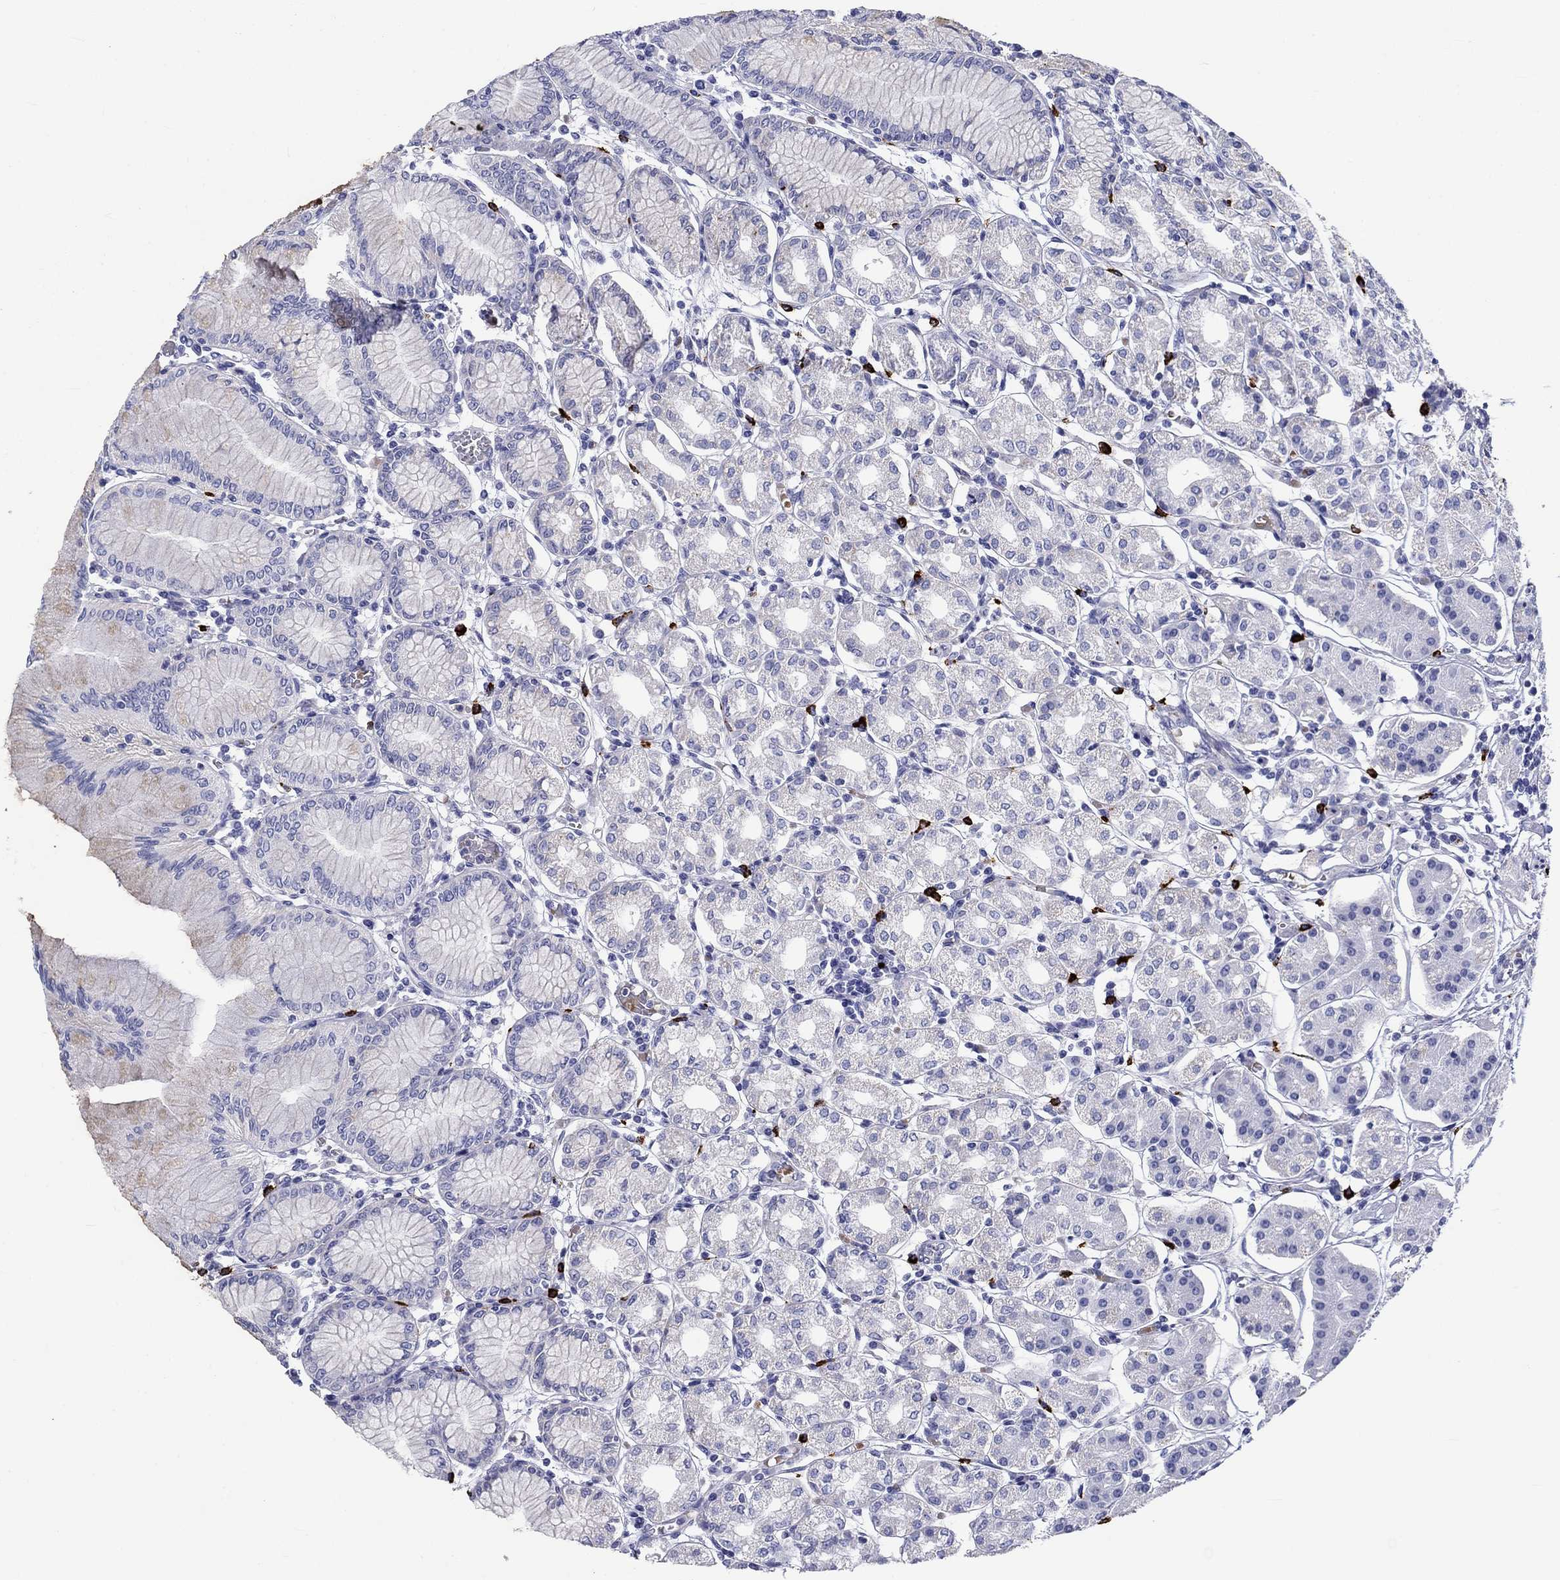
{"staining": {"intensity": "negative", "quantity": "none", "location": "none"}, "tissue": "stomach", "cell_type": "Glandular cells", "image_type": "normal", "snomed": [{"axis": "morphology", "description": "Normal tissue, NOS"}, {"axis": "topography", "description": "Skeletal muscle"}, {"axis": "topography", "description": "Stomach"}], "caption": "There is no significant expression in glandular cells of stomach. Nuclei are stained in blue.", "gene": "CD40LG", "patient": {"sex": "female", "age": 57}}